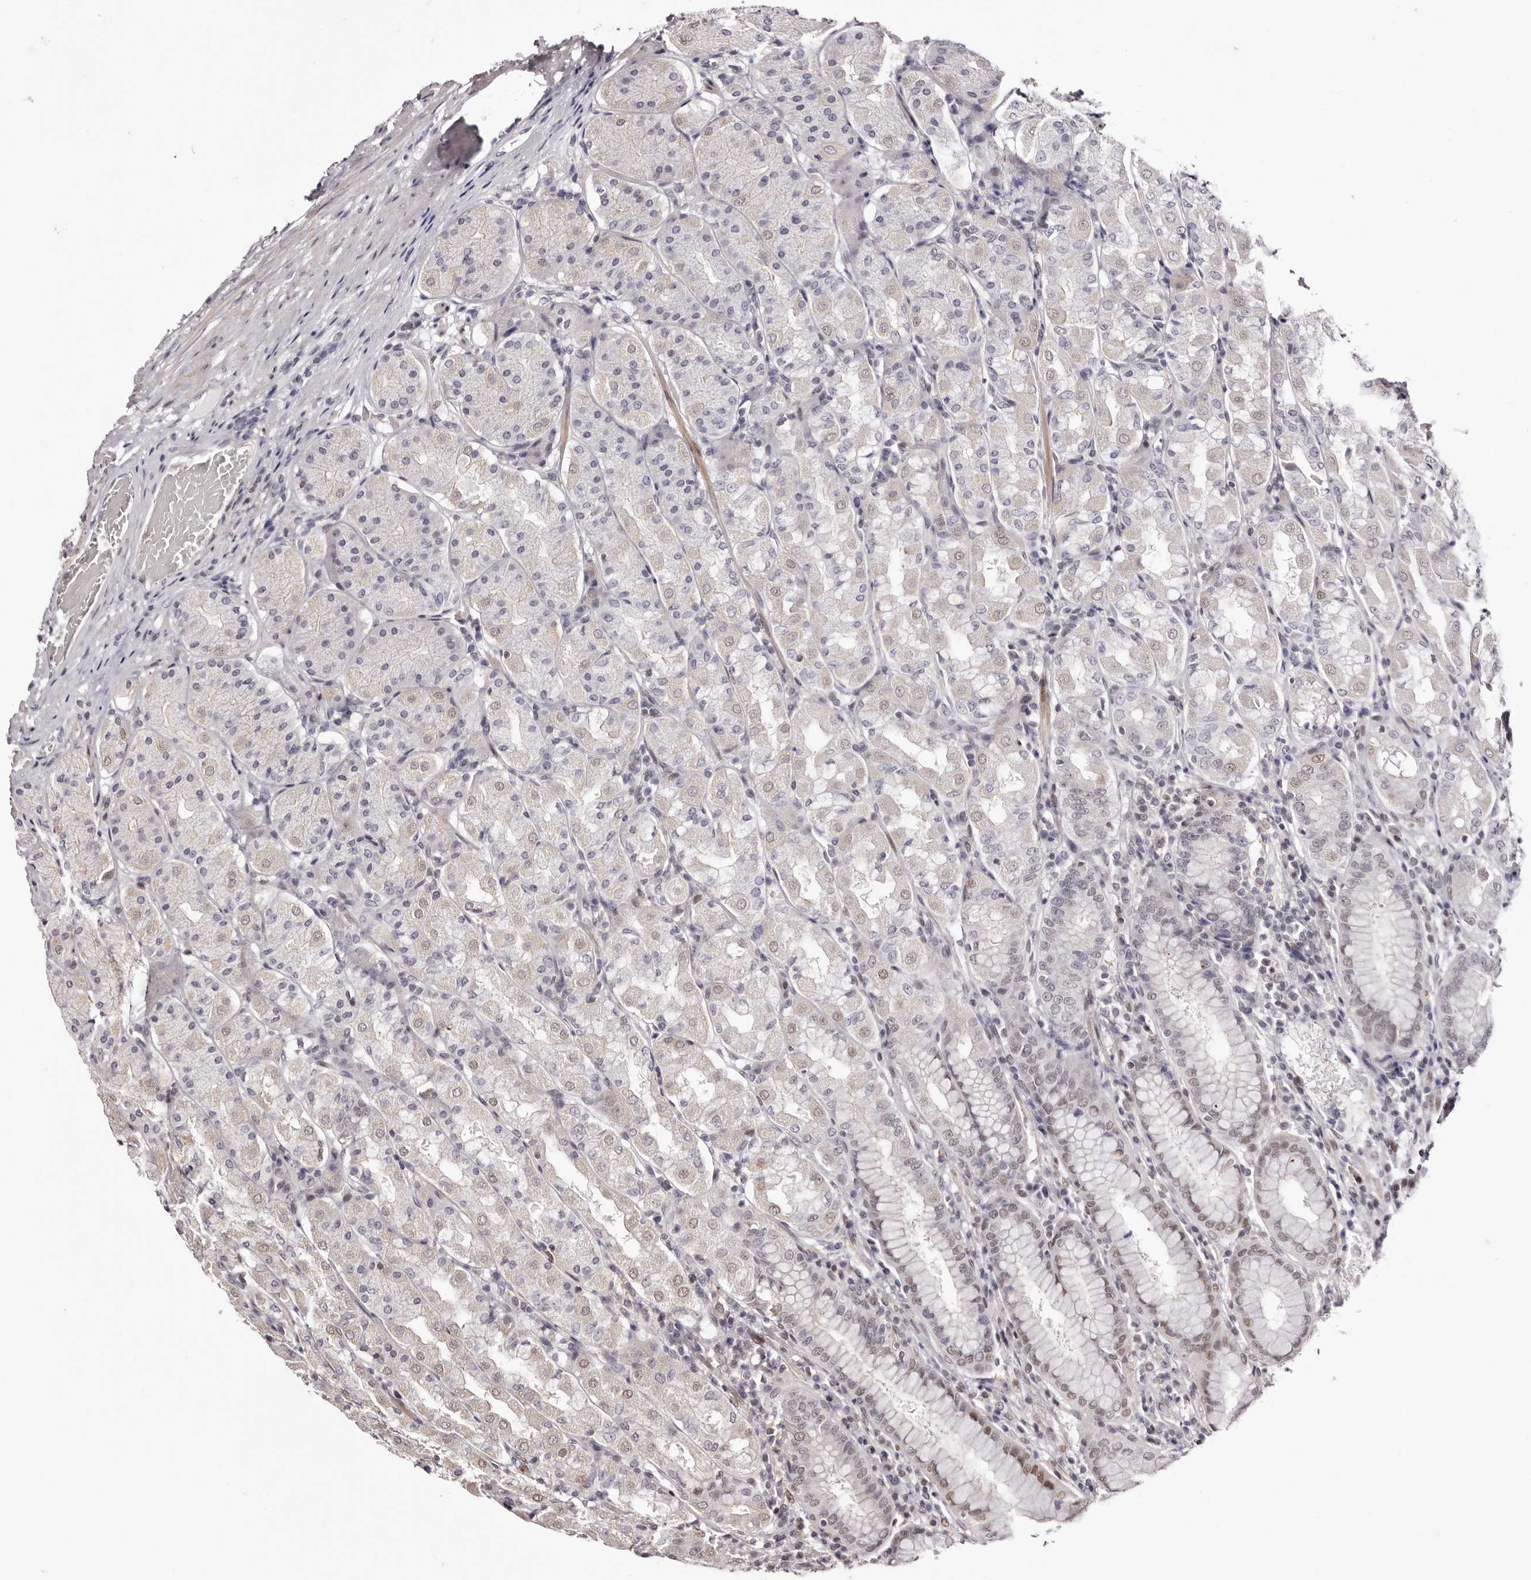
{"staining": {"intensity": "weak", "quantity": "25%-75%", "location": "nuclear"}, "tissue": "stomach", "cell_type": "Glandular cells", "image_type": "normal", "snomed": [{"axis": "morphology", "description": "Normal tissue, NOS"}, {"axis": "topography", "description": "Stomach"}, {"axis": "topography", "description": "Stomach, lower"}], "caption": "A brown stain shows weak nuclear expression of a protein in glandular cells of benign human stomach. Nuclei are stained in blue.", "gene": "FBXO5", "patient": {"sex": "female", "age": 56}}